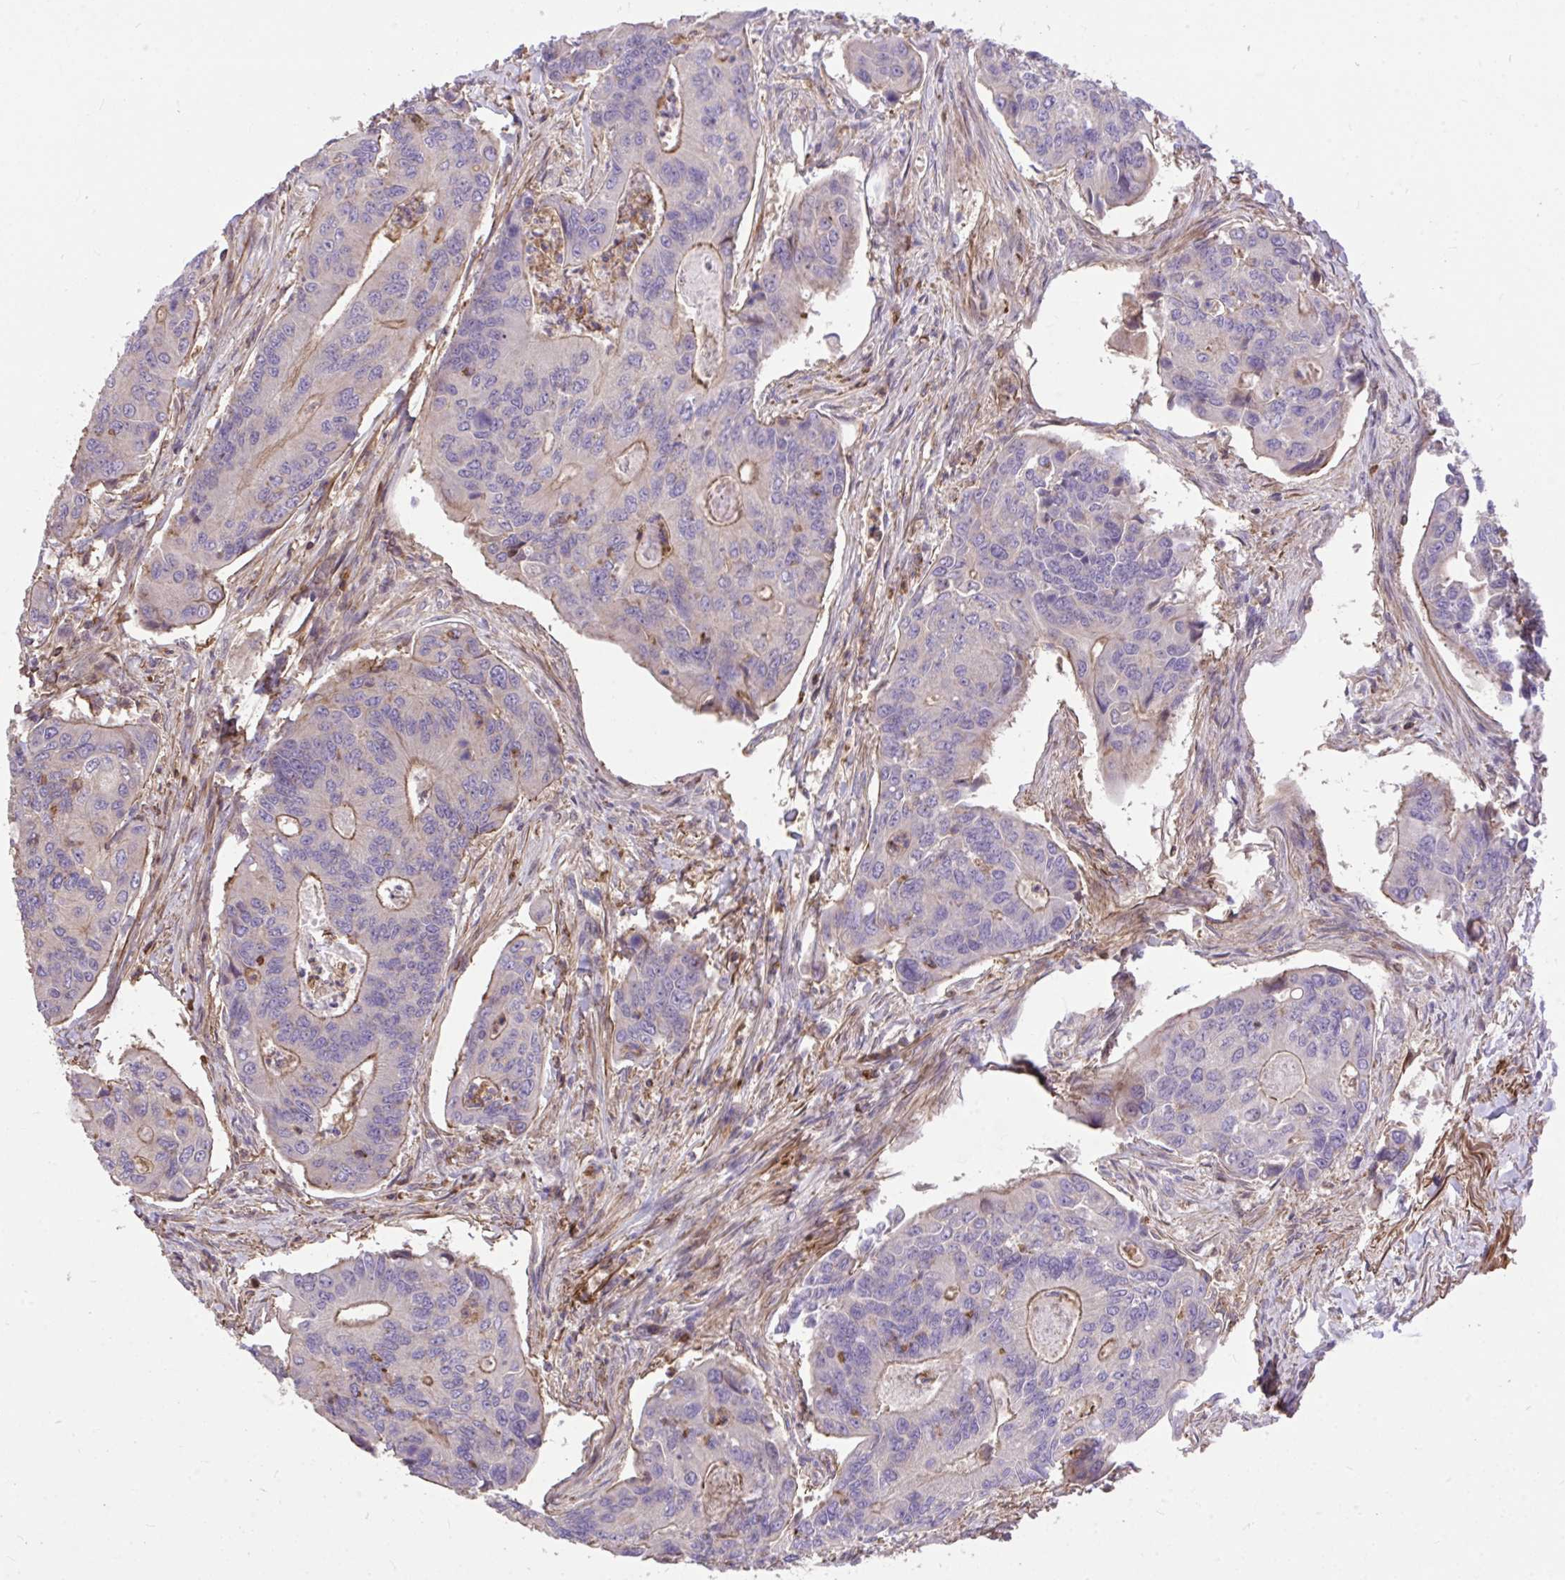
{"staining": {"intensity": "moderate", "quantity": "<25%", "location": "cytoplasmic/membranous"}, "tissue": "colorectal cancer", "cell_type": "Tumor cells", "image_type": "cancer", "snomed": [{"axis": "morphology", "description": "Adenocarcinoma, NOS"}, {"axis": "topography", "description": "Colon"}], "caption": "Moderate cytoplasmic/membranous protein expression is present in approximately <25% of tumor cells in colorectal adenocarcinoma.", "gene": "IGFL2", "patient": {"sex": "female", "age": 67}}